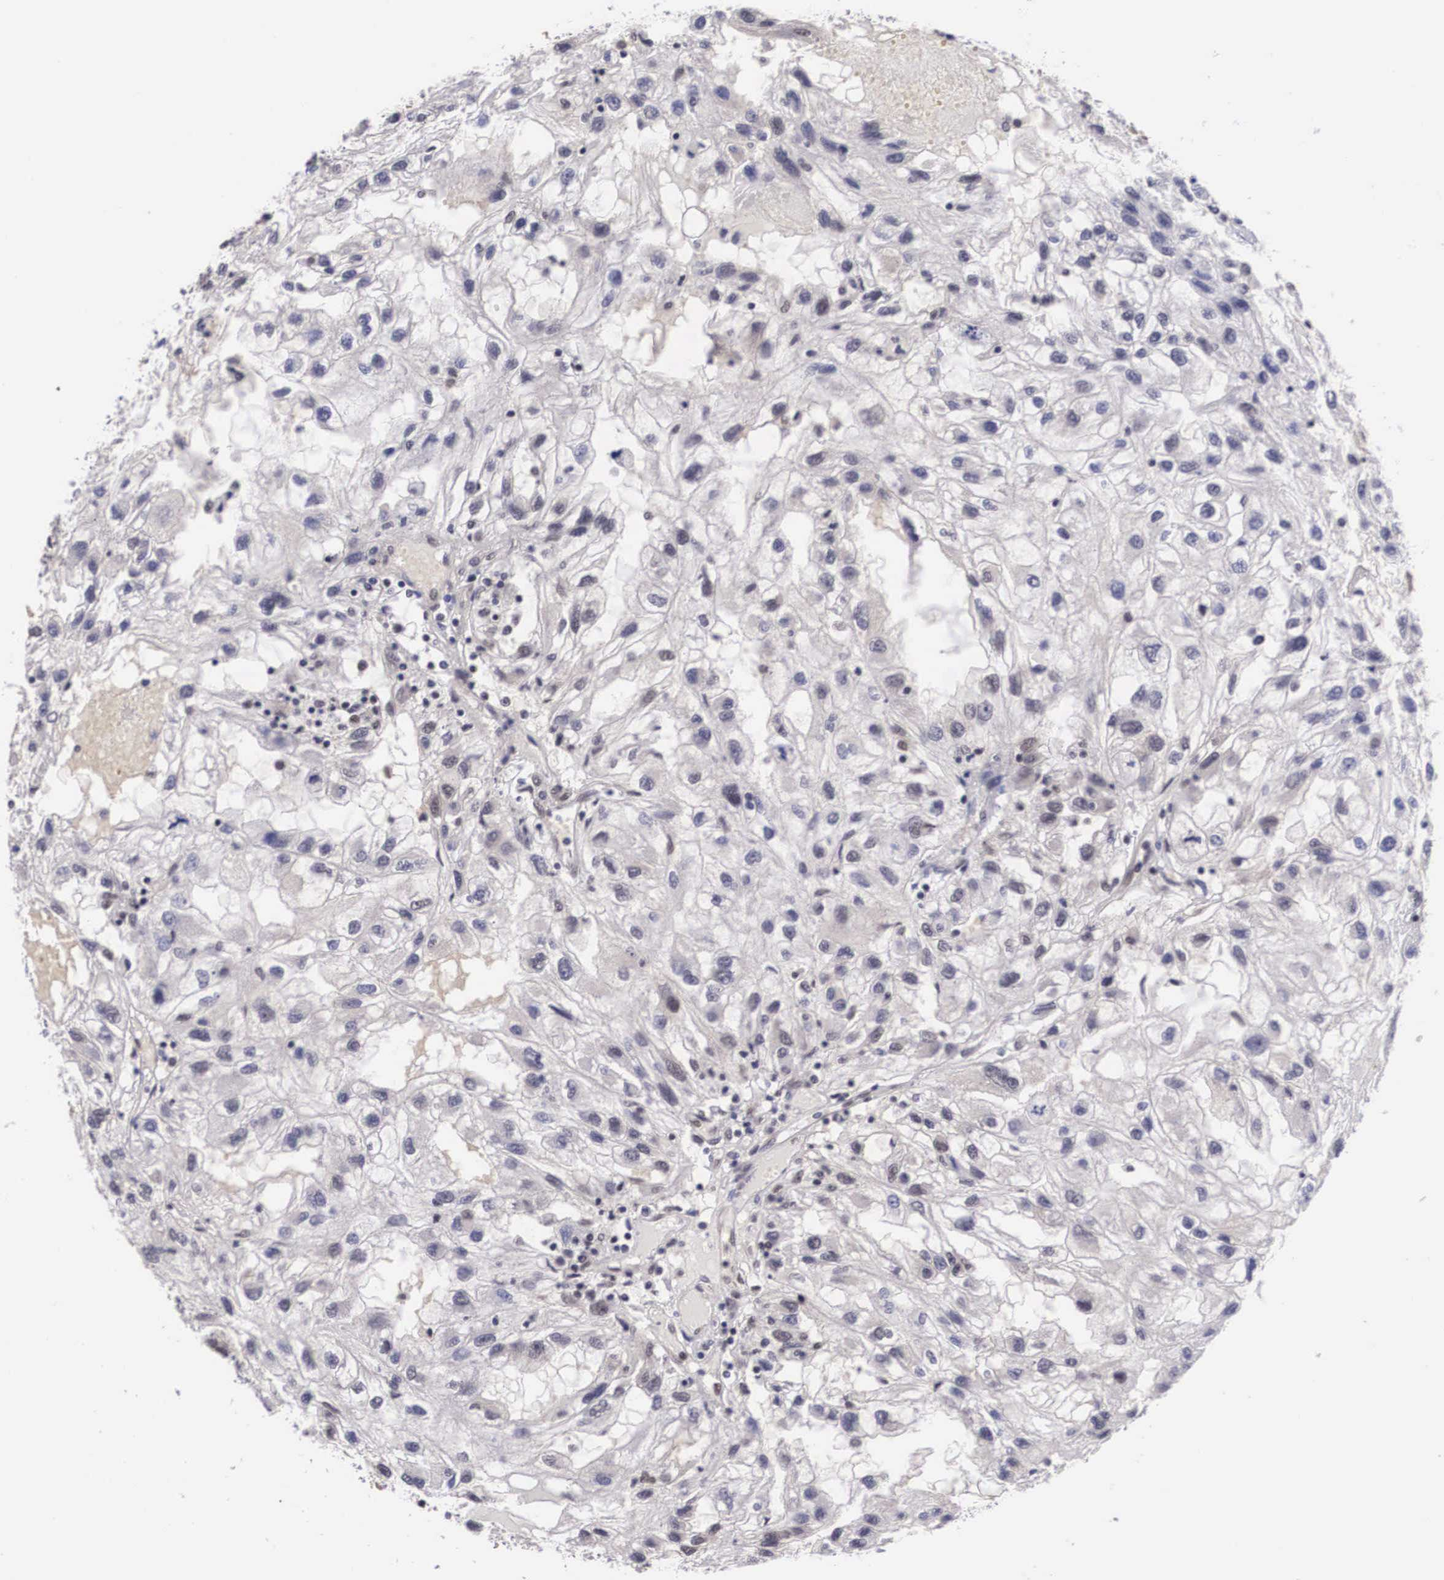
{"staining": {"intensity": "negative", "quantity": "none", "location": "none"}, "tissue": "renal cancer", "cell_type": "Tumor cells", "image_type": "cancer", "snomed": [{"axis": "morphology", "description": "Normal tissue, NOS"}, {"axis": "morphology", "description": "Adenocarcinoma, NOS"}, {"axis": "topography", "description": "Kidney"}], "caption": "Image shows no significant protein positivity in tumor cells of renal cancer.", "gene": "OTX2", "patient": {"sex": "male", "age": 71}}